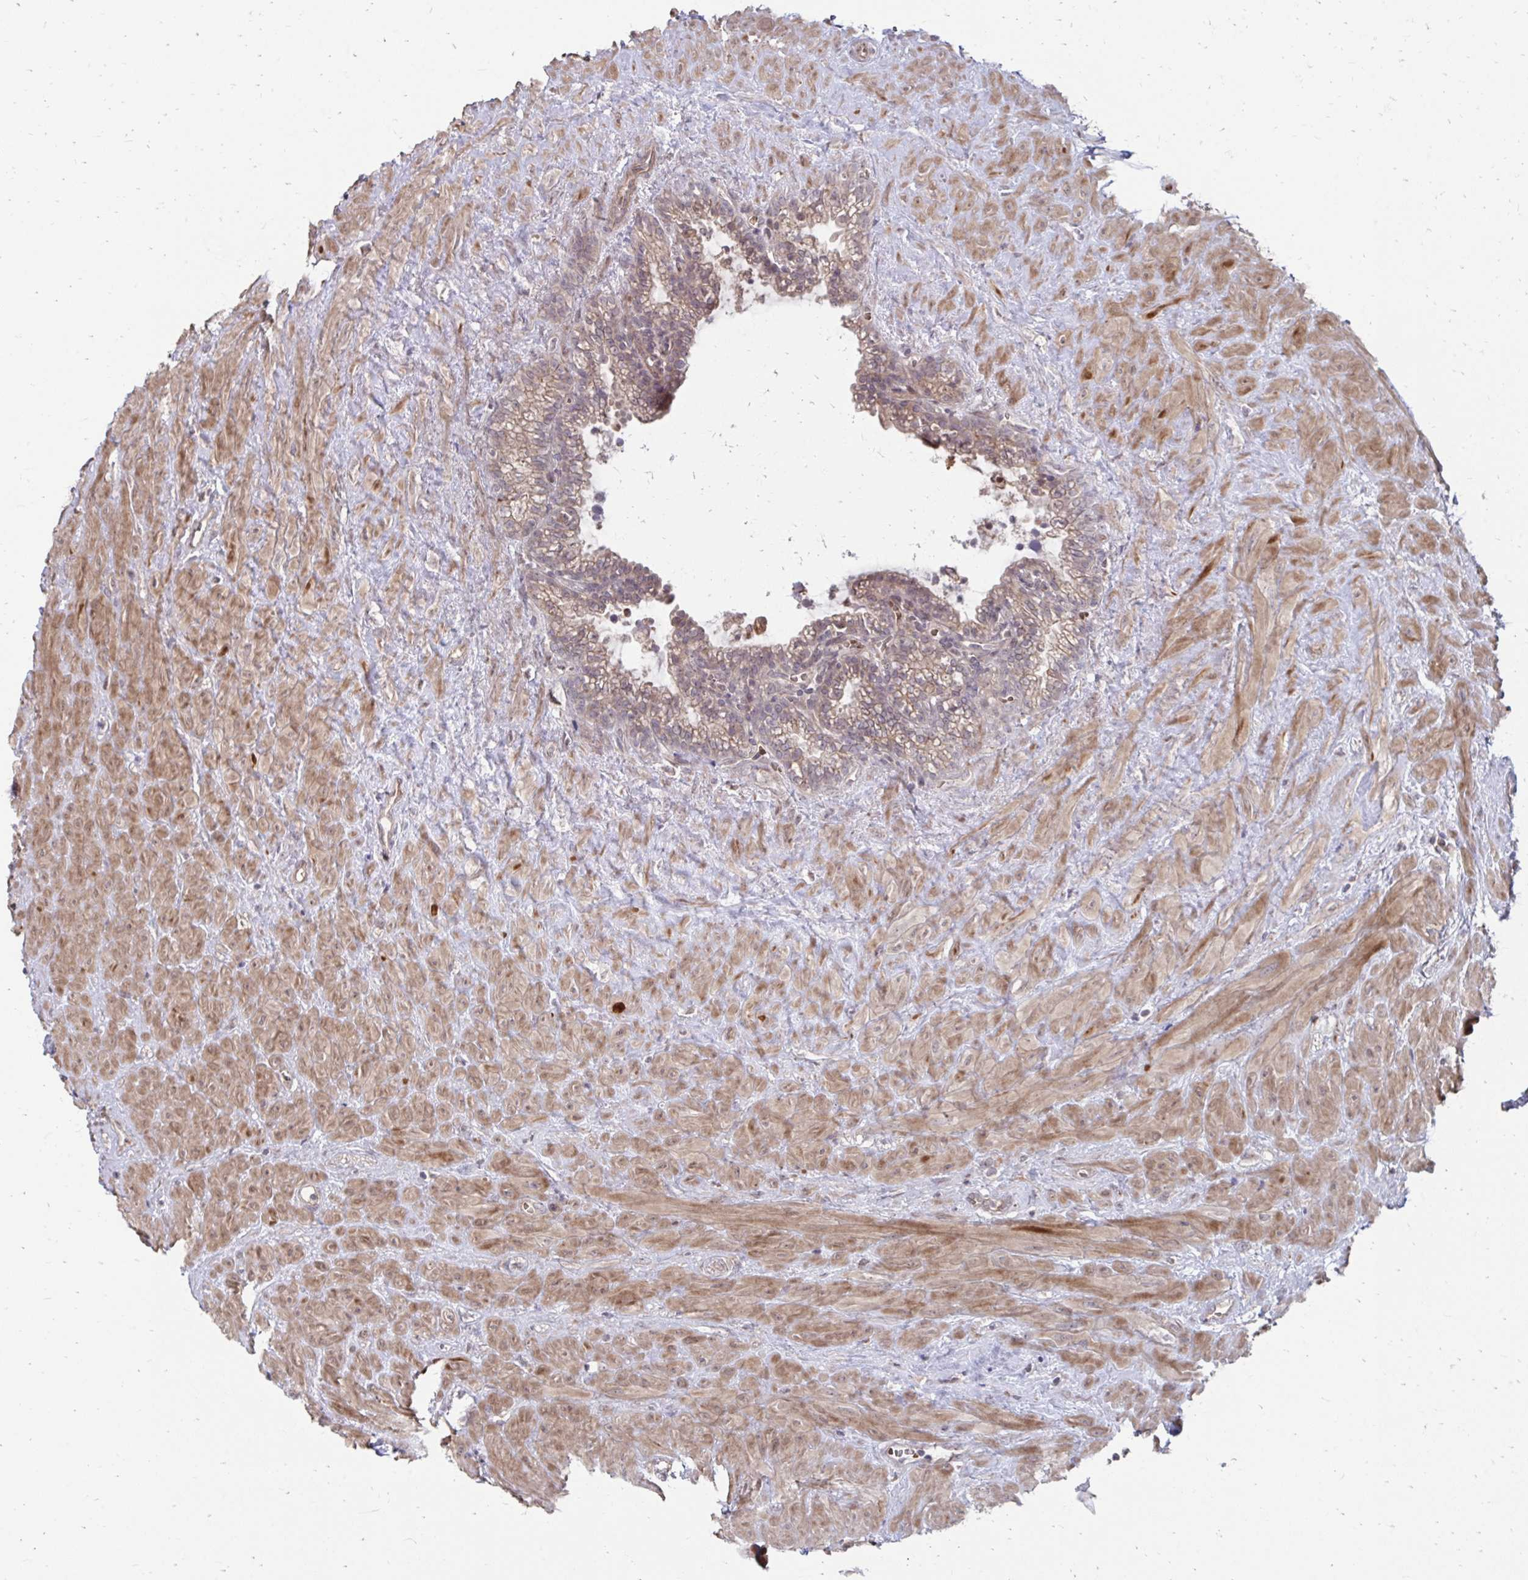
{"staining": {"intensity": "weak", "quantity": "25%-75%", "location": "cytoplasmic/membranous"}, "tissue": "seminal vesicle", "cell_type": "Glandular cells", "image_type": "normal", "snomed": [{"axis": "morphology", "description": "Normal tissue, NOS"}, {"axis": "topography", "description": "Seminal veicle"}], "caption": "Seminal vesicle stained for a protein (brown) exhibits weak cytoplasmic/membranous positive staining in approximately 25%-75% of glandular cells.", "gene": "ITPR2", "patient": {"sex": "male", "age": 76}}